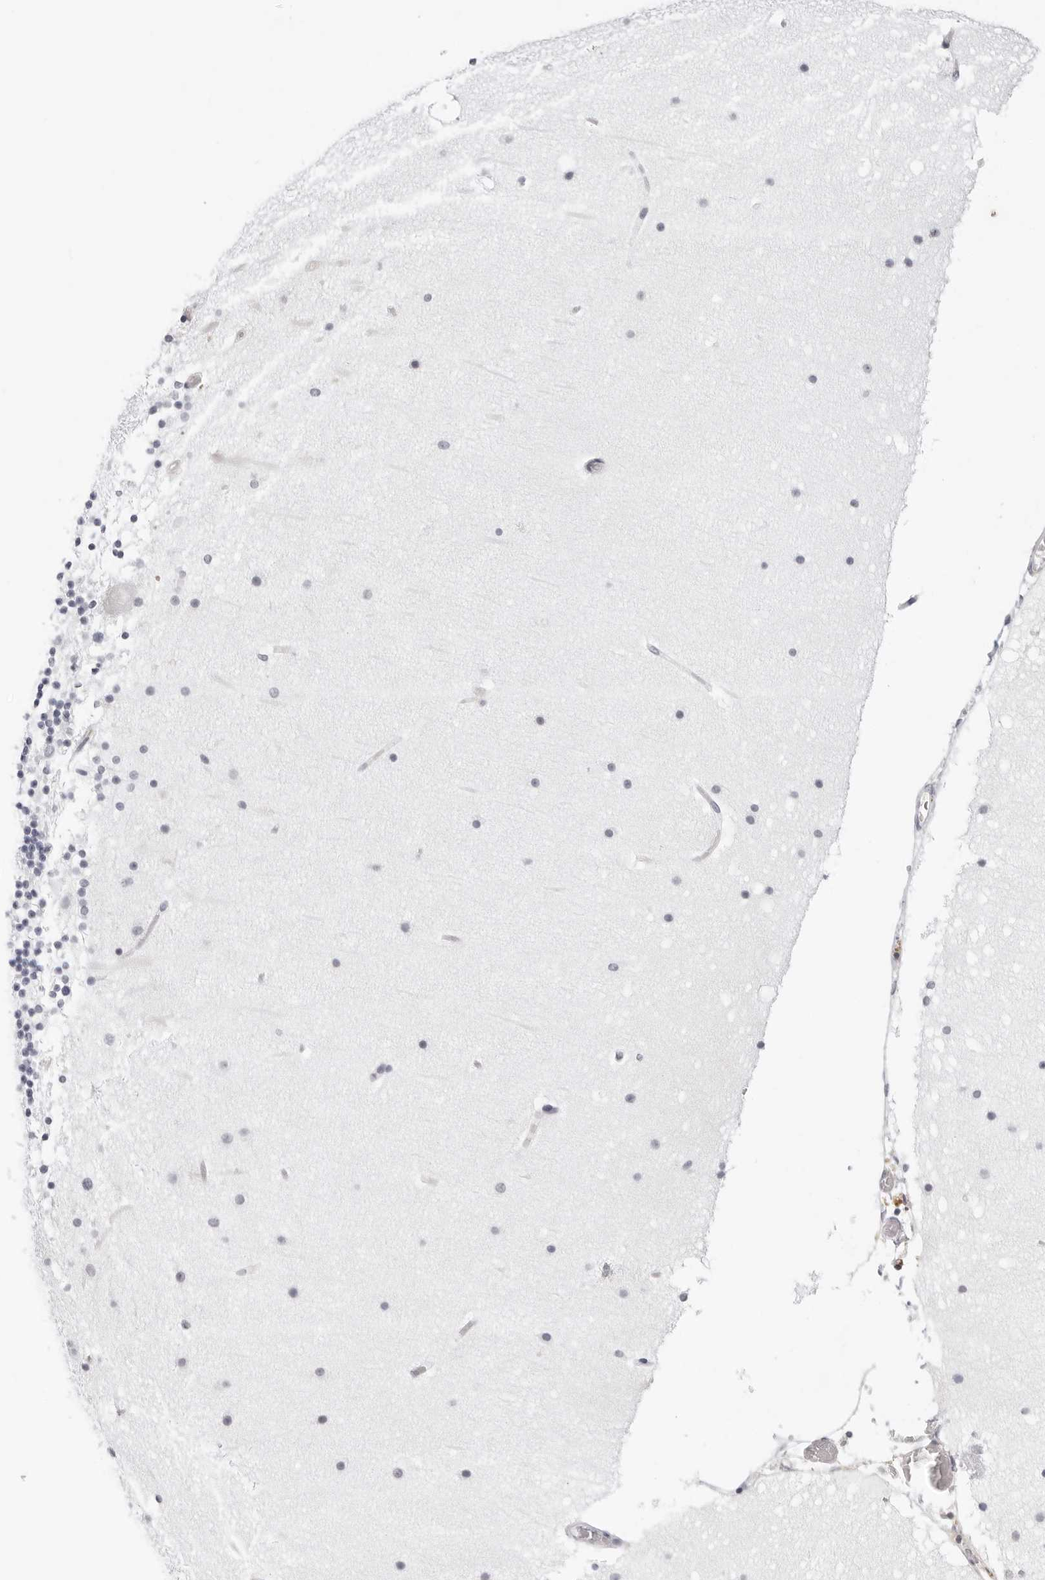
{"staining": {"intensity": "negative", "quantity": "none", "location": "none"}, "tissue": "cerebellum", "cell_type": "Cells in granular layer", "image_type": "normal", "snomed": [{"axis": "morphology", "description": "Normal tissue, NOS"}, {"axis": "topography", "description": "Cerebellum"}], "caption": "Unremarkable cerebellum was stained to show a protein in brown. There is no significant positivity in cells in granular layer.", "gene": "EDN2", "patient": {"sex": "male", "age": 57}}